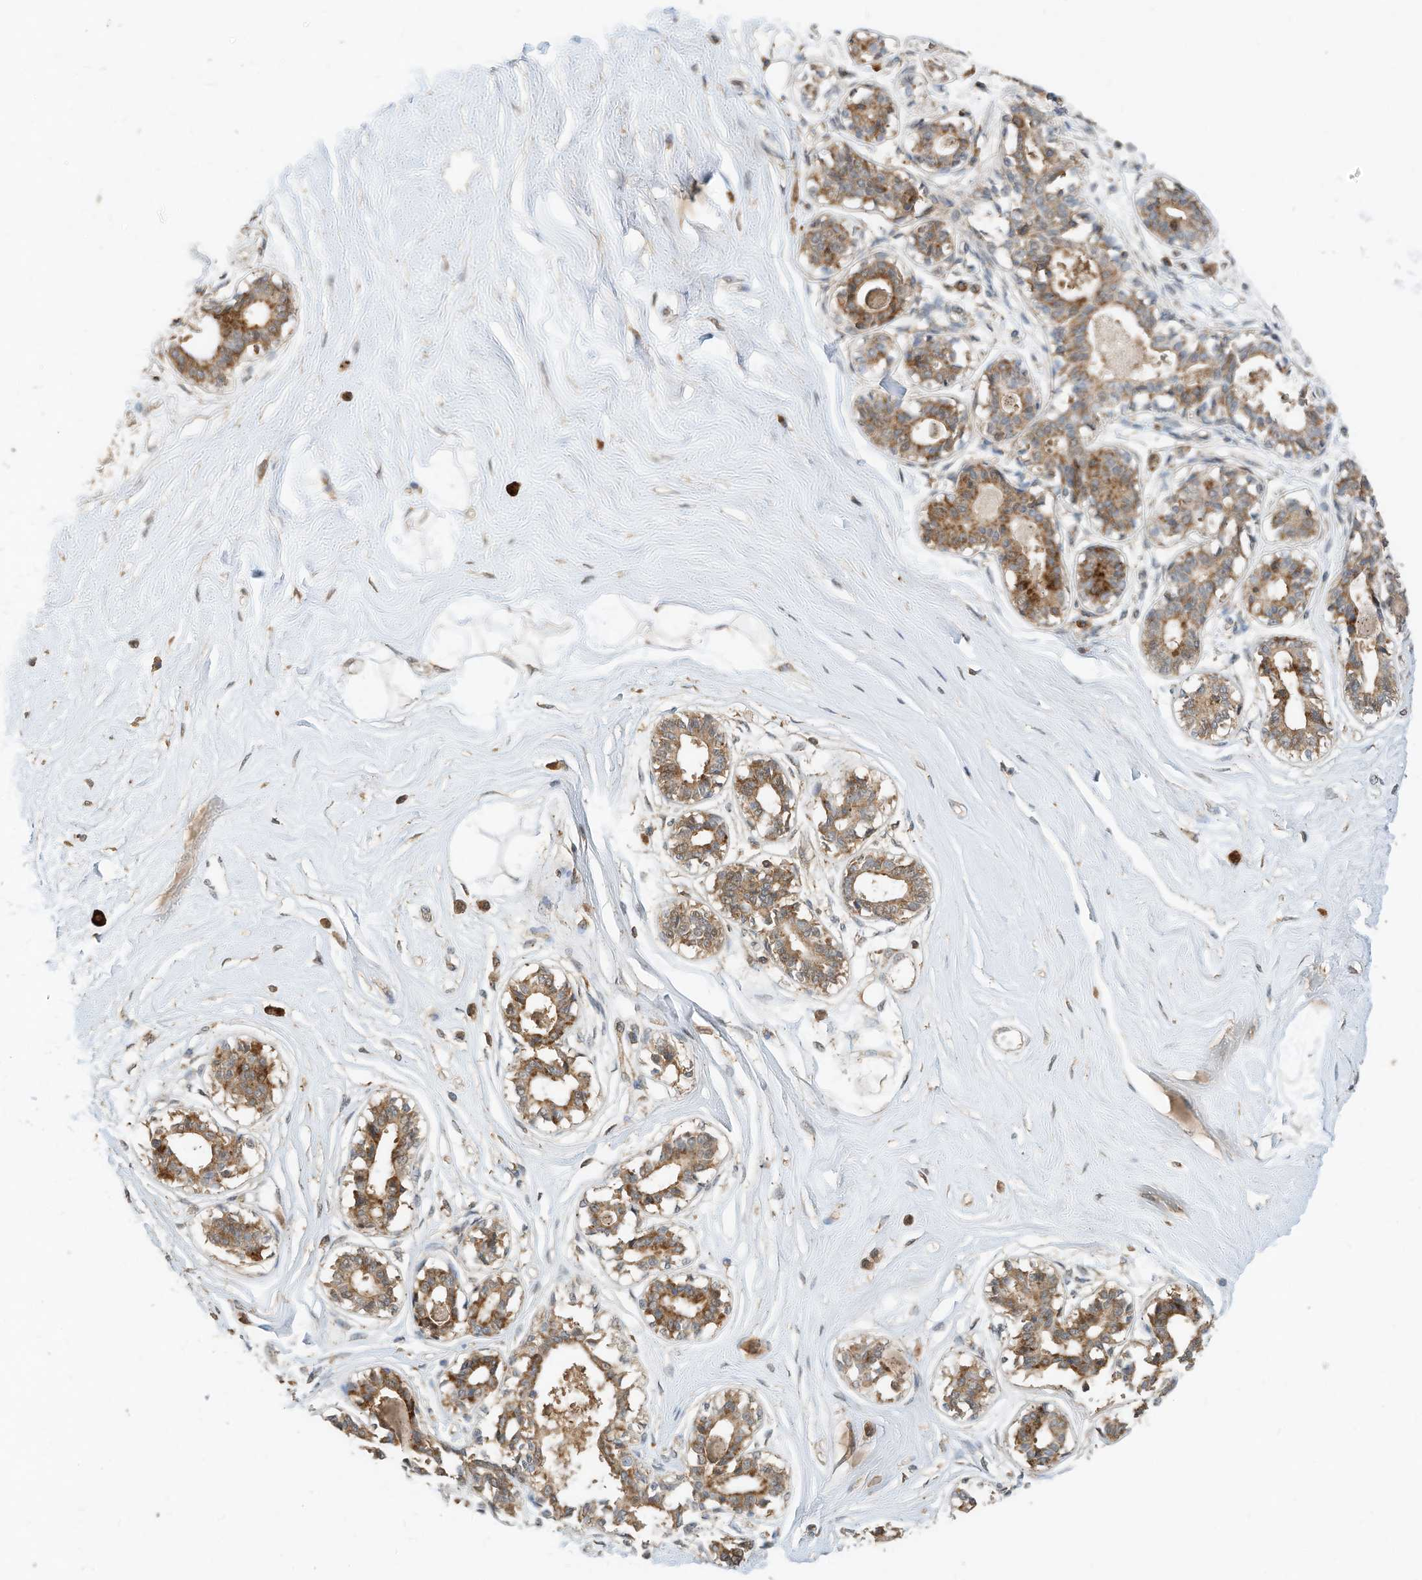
{"staining": {"intensity": "moderate", "quantity": "25%-75%", "location": "cytoplasmic/membranous"}, "tissue": "breast", "cell_type": "Adipocytes", "image_type": "normal", "snomed": [{"axis": "morphology", "description": "Normal tissue, NOS"}, {"axis": "topography", "description": "Breast"}], "caption": "Breast stained with DAB (3,3'-diaminobenzidine) immunohistochemistry (IHC) shows medium levels of moderate cytoplasmic/membranous staining in about 25%-75% of adipocytes. Using DAB (brown) and hematoxylin (blue) stains, captured at high magnification using brightfield microscopy.", "gene": "CPAMD8", "patient": {"sex": "female", "age": 45}}